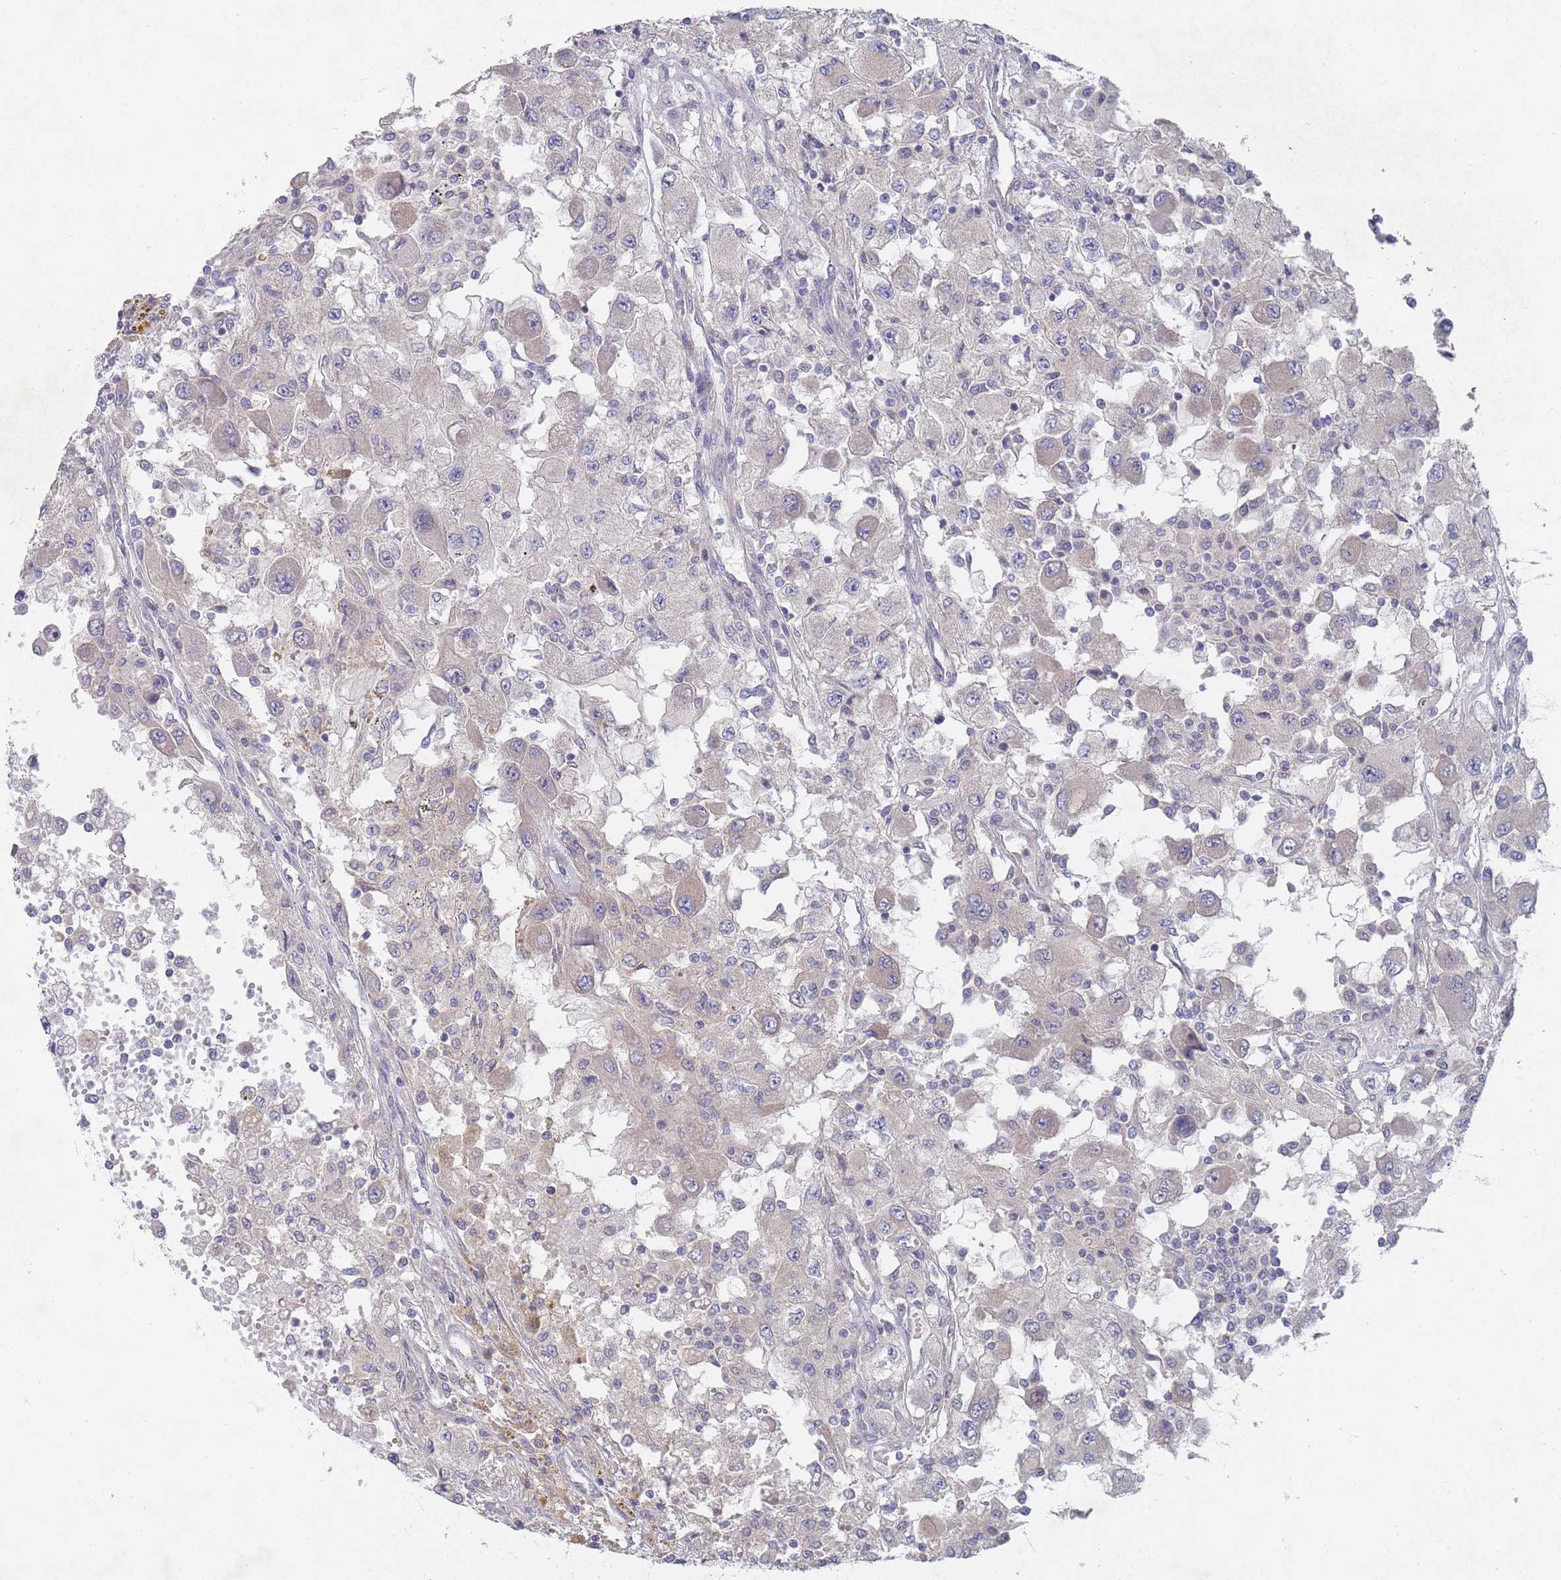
{"staining": {"intensity": "negative", "quantity": "none", "location": "none"}, "tissue": "renal cancer", "cell_type": "Tumor cells", "image_type": "cancer", "snomed": [{"axis": "morphology", "description": "Adenocarcinoma, NOS"}, {"axis": "topography", "description": "Kidney"}], "caption": "The immunohistochemistry (IHC) histopathology image has no significant expression in tumor cells of adenocarcinoma (renal) tissue.", "gene": "SLC35F5", "patient": {"sex": "female", "age": 67}}